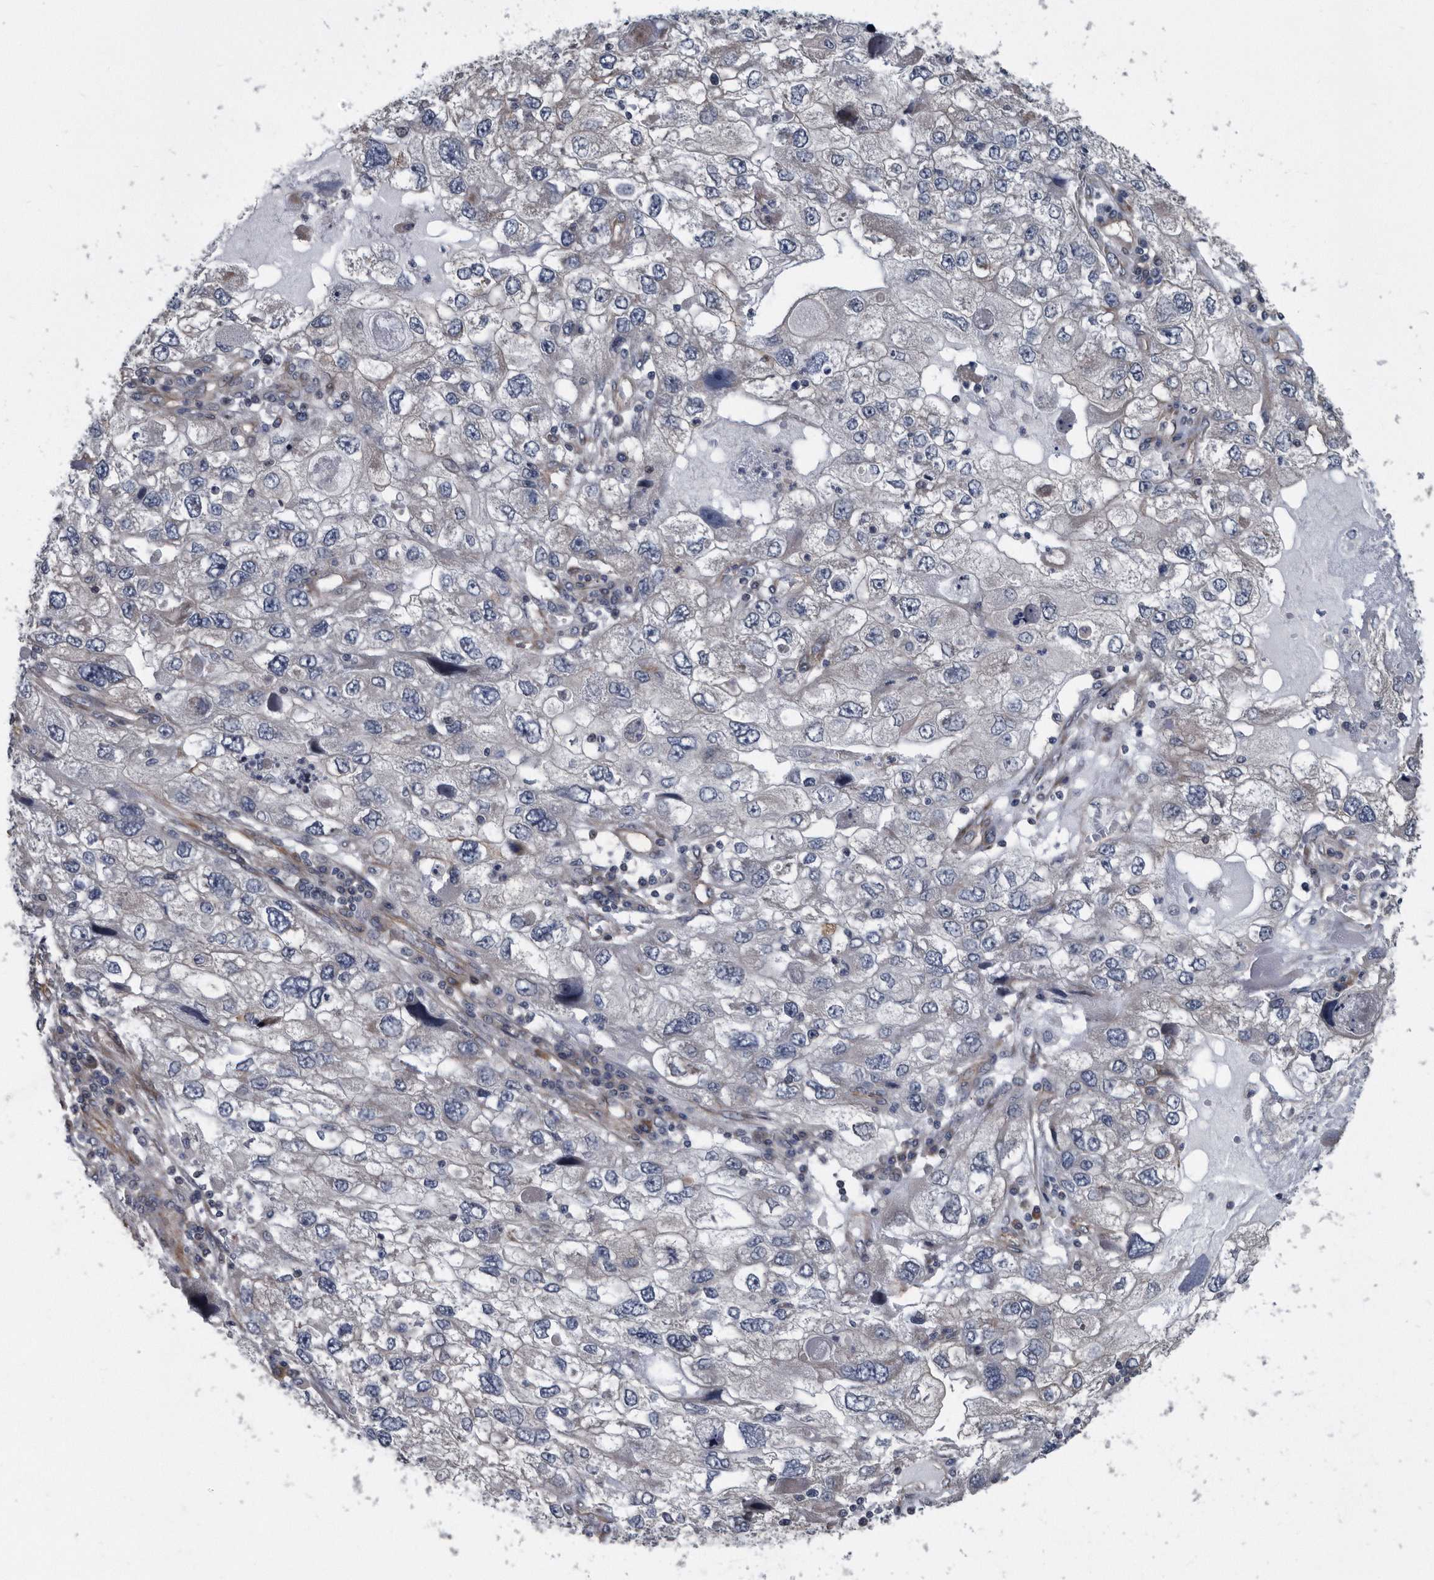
{"staining": {"intensity": "negative", "quantity": "none", "location": "none"}, "tissue": "endometrial cancer", "cell_type": "Tumor cells", "image_type": "cancer", "snomed": [{"axis": "morphology", "description": "Adenocarcinoma, NOS"}, {"axis": "topography", "description": "Endometrium"}], "caption": "IHC histopathology image of human adenocarcinoma (endometrial) stained for a protein (brown), which shows no expression in tumor cells.", "gene": "ARMCX1", "patient": {"sex": "female", "age": 49}}